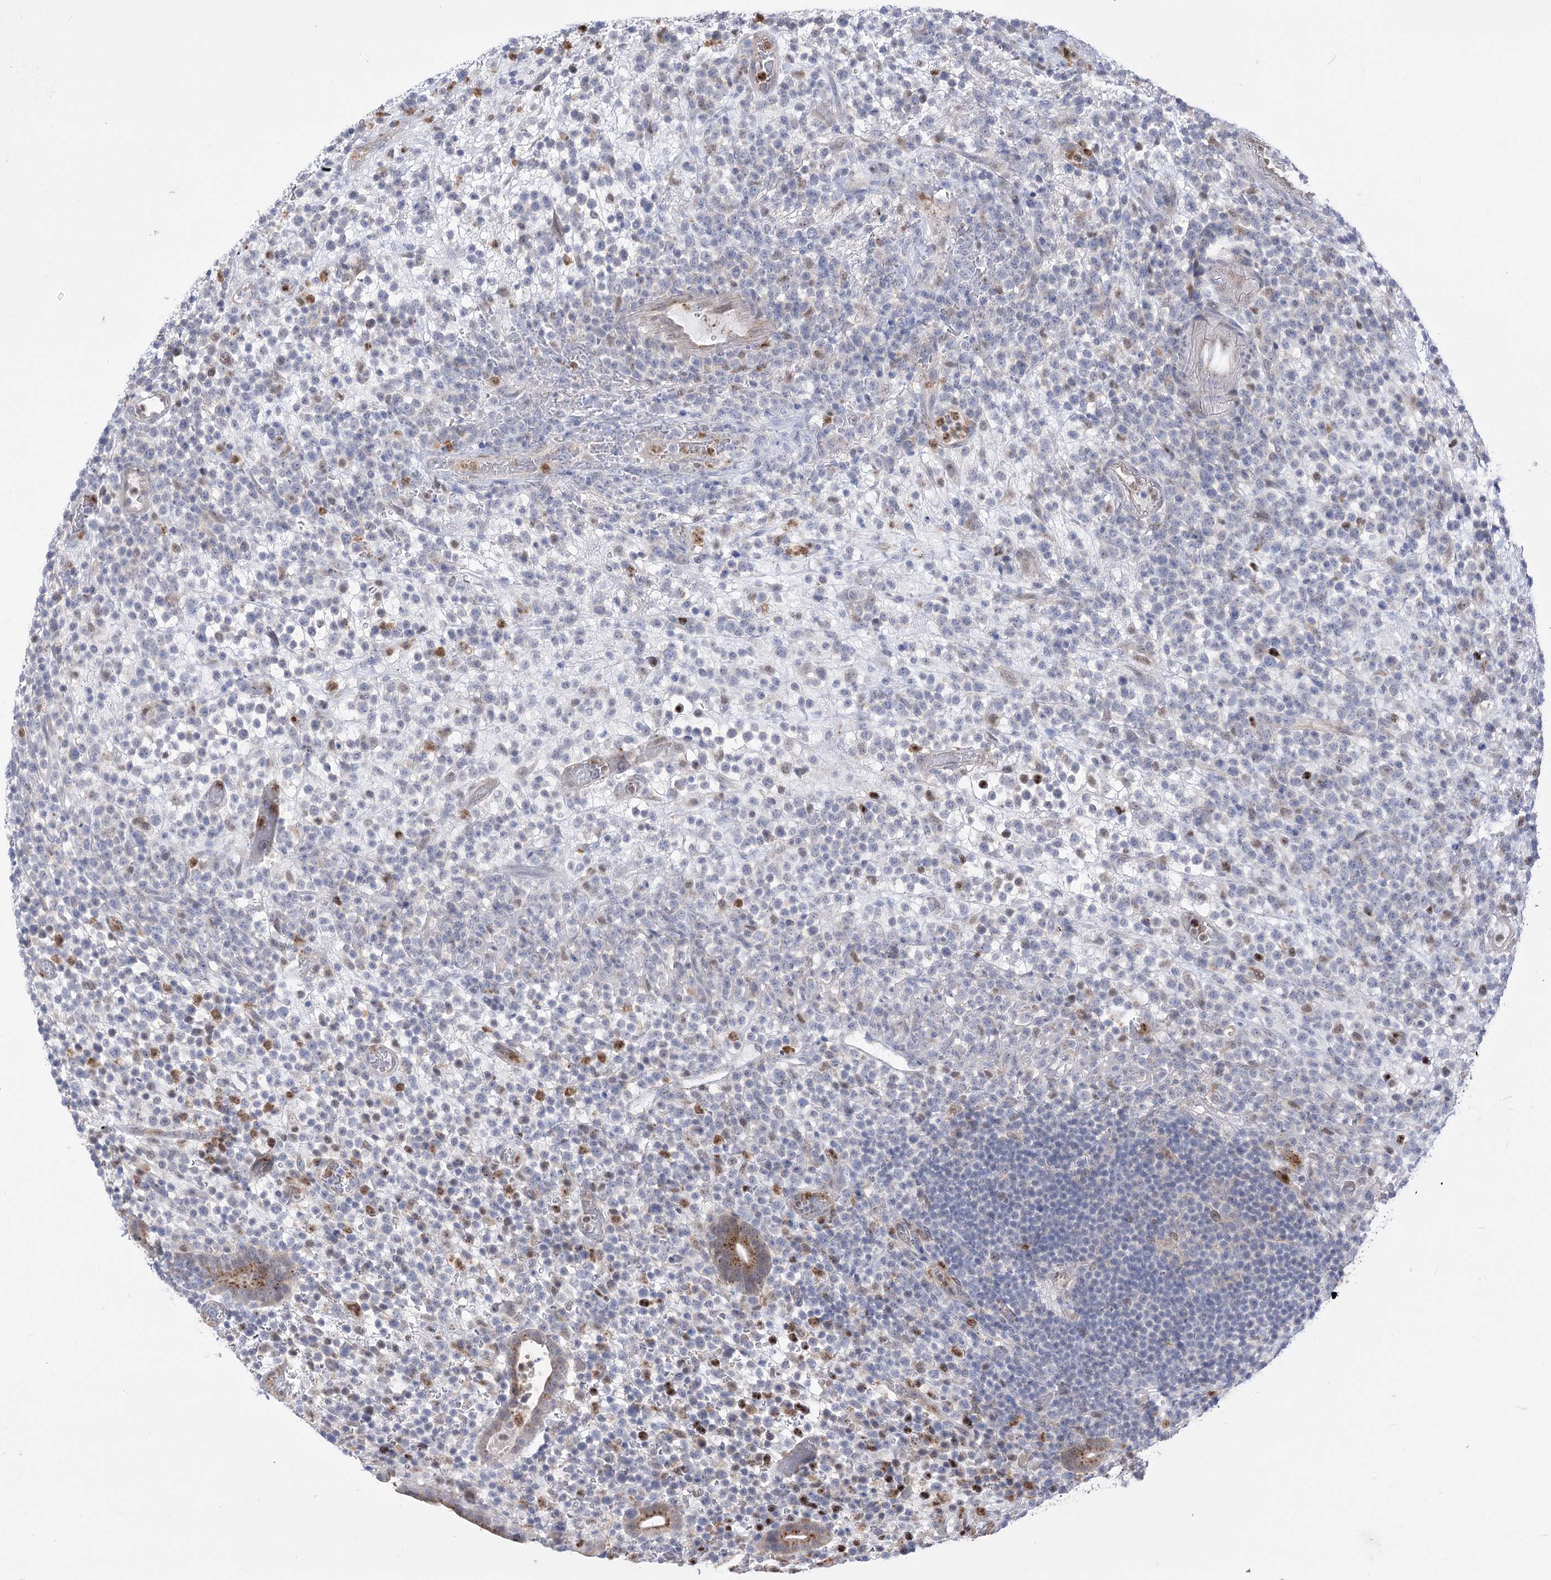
{"staining": {"intensity": "negative", "quantity": "none", "location": "none"}, "tissue": "lymphoma", "cell_type": "Tumor cells", "image_type": "cancer", "snomed": [{"axis": "morphology", "description": "Malignant lymphoma, non-Hodgkin's type, High grade"}, {"axis": "topography", "description": "Colon"}], "caption": "DAB (3,3'-diaminobenzidine) immunohistochemical staining of high-grade malignant lymphoma, non-Hodgkin's type exhibits no significant staining in tumor cells.", "gene": "SIAE", "patient": {"sex": "female", "age": 53}}